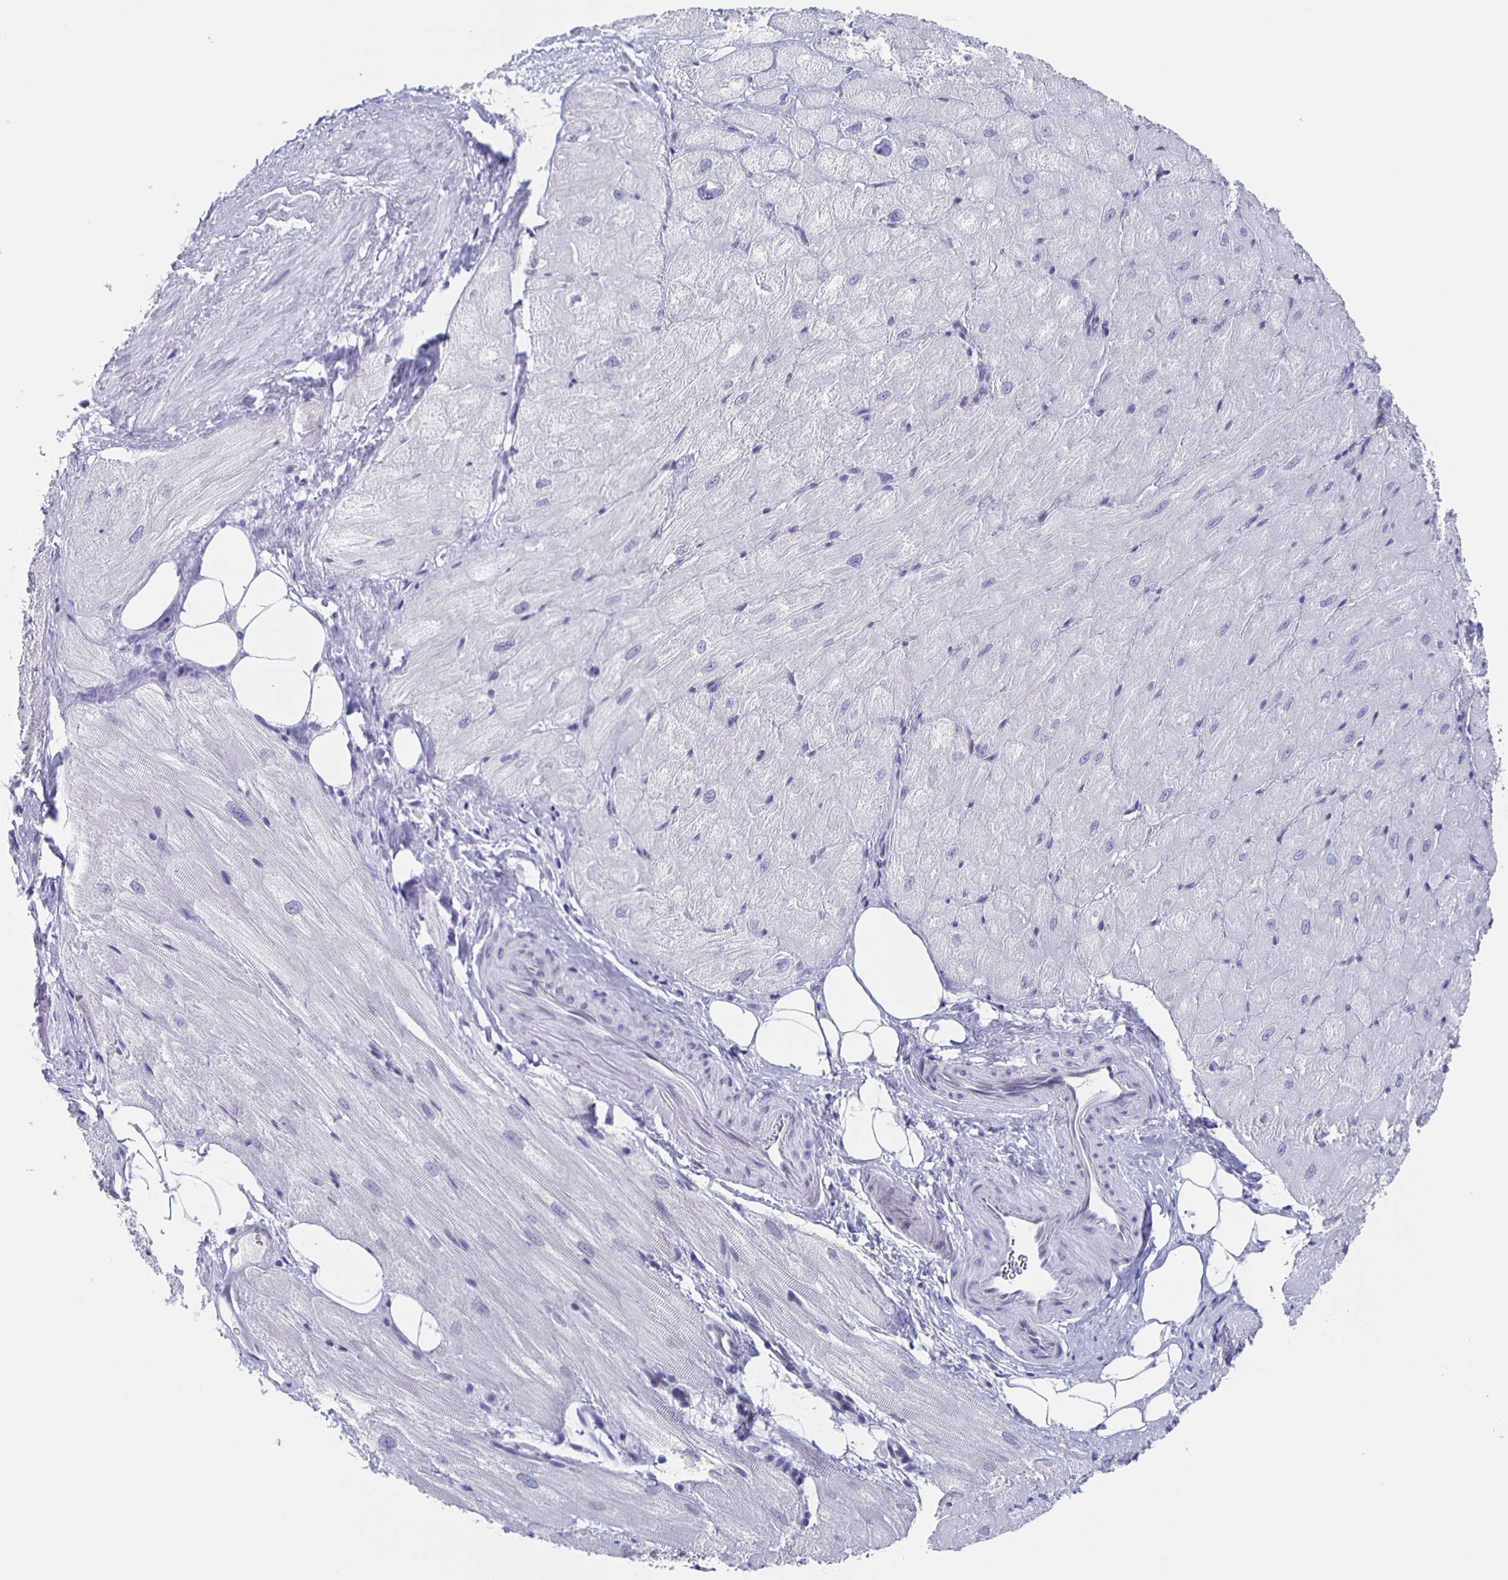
{"staining": {"intensity": "negative", "quantity": "none", "location": "none"}, "tissue": "heart muscle", "cell_type": "Cardiomyocytes", "image_type": "normal", "snomed": [{"axis": "morphology", "description": "Normal tissue, NOS"}, {"axis": "topography", "description": "Heart"}], "caption": "Photomicrograph shows no significant protein expression in cardiomyocytes of benign heart muscle. (DAB immunohistochemistry, high magnification).", "gene": "CCDC17", "patient": {"sex": "male", "age": 62}}